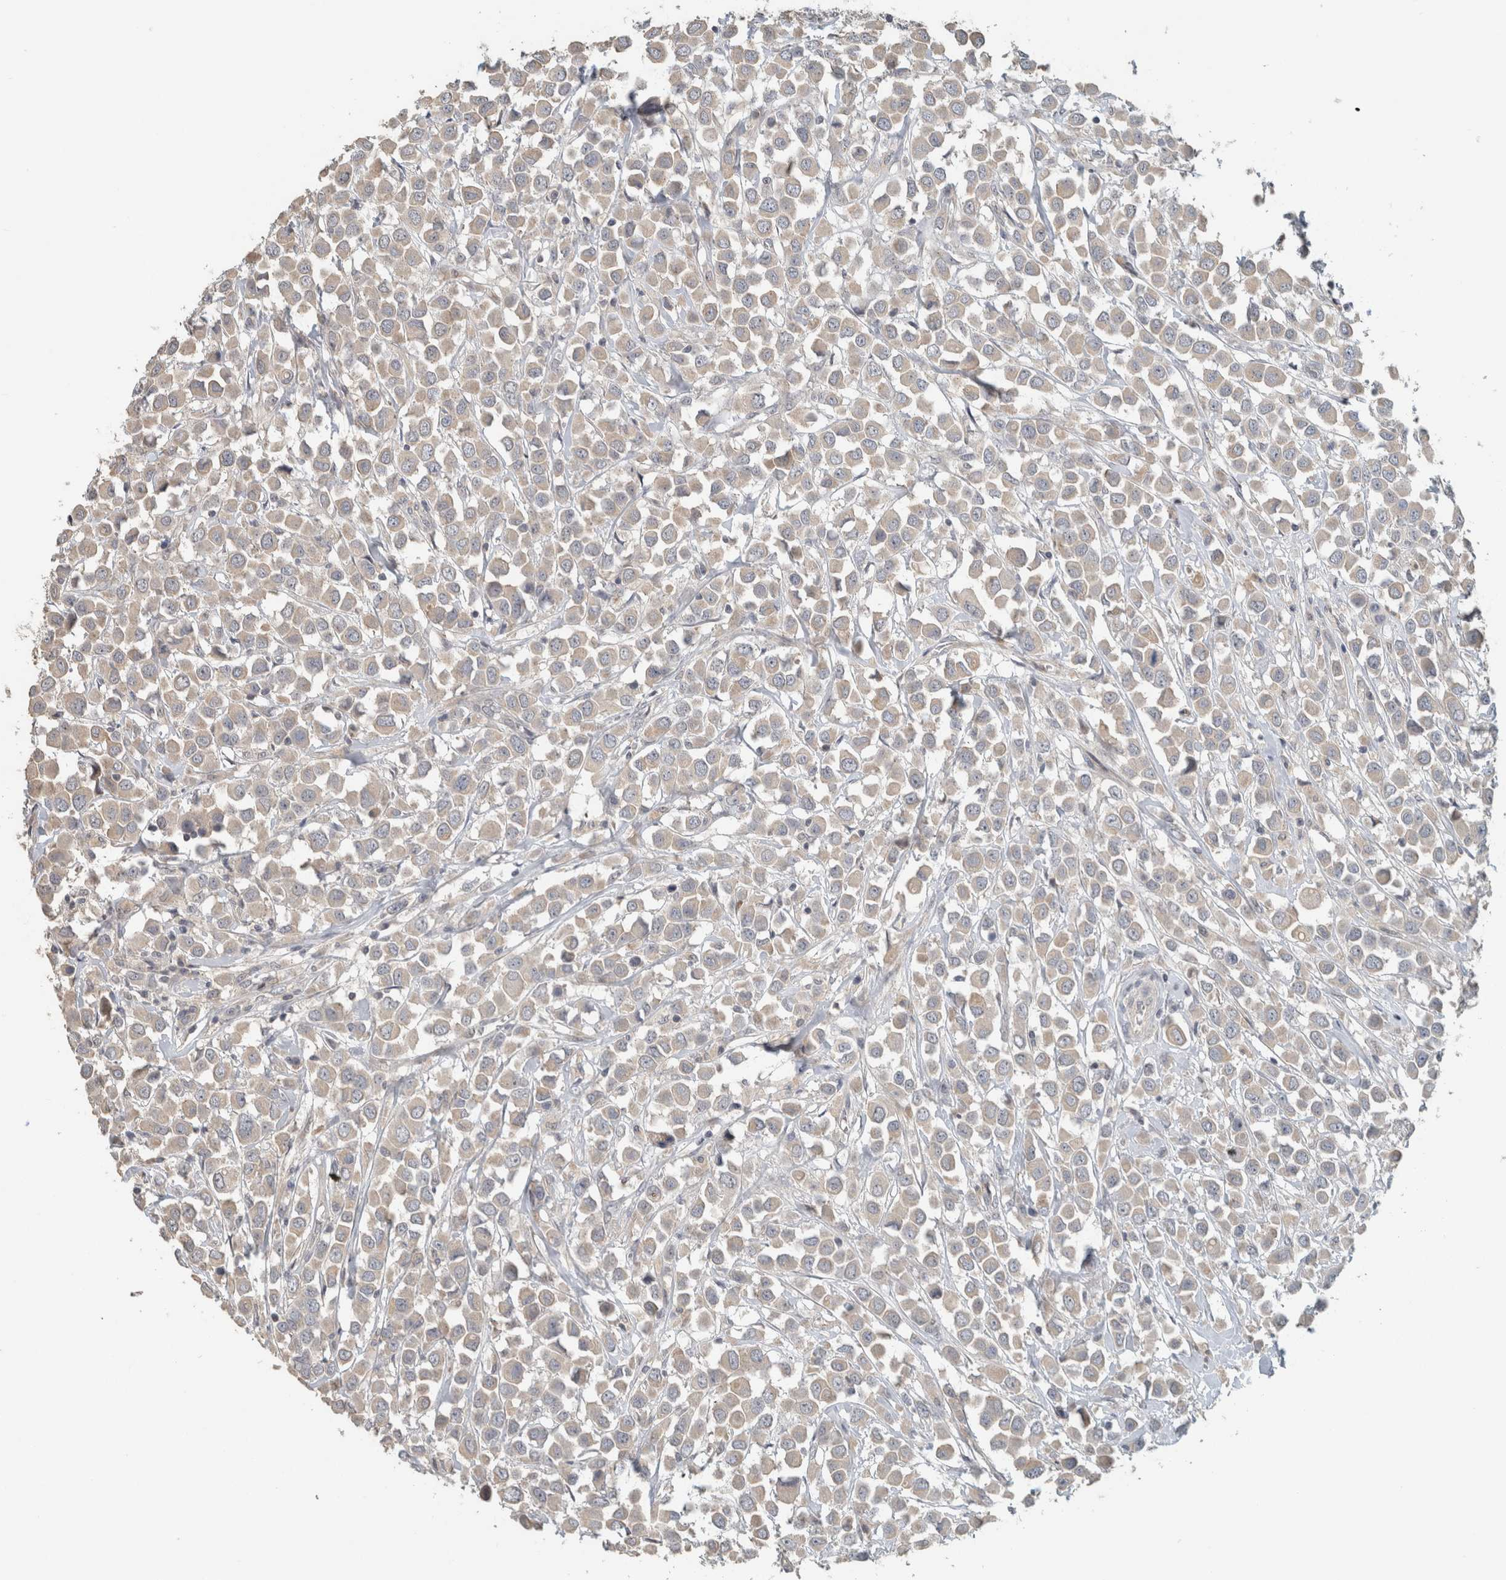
{"staining": {"intensity": "weak", "quantity": "25%-75%", "location": "cytoplasmic/membranous"}, "tissue": "breast cancer", "cell_type": "Tumor cells", "image_type": "cancer", "snomed": [{"axis": "morphology", "description": "Duct carcinoma"}, {"axis": "topography", "description": "Breast"}], "caption": "The micrograph demonstrates staining of breast cancer (intraductal carcinoma), revealing weak cytoplasmic/membranous protein positivity (brown color) within tumor cells.", "gene": "ERCC6L2", "patient": {"sex": "female", "age": 61}}